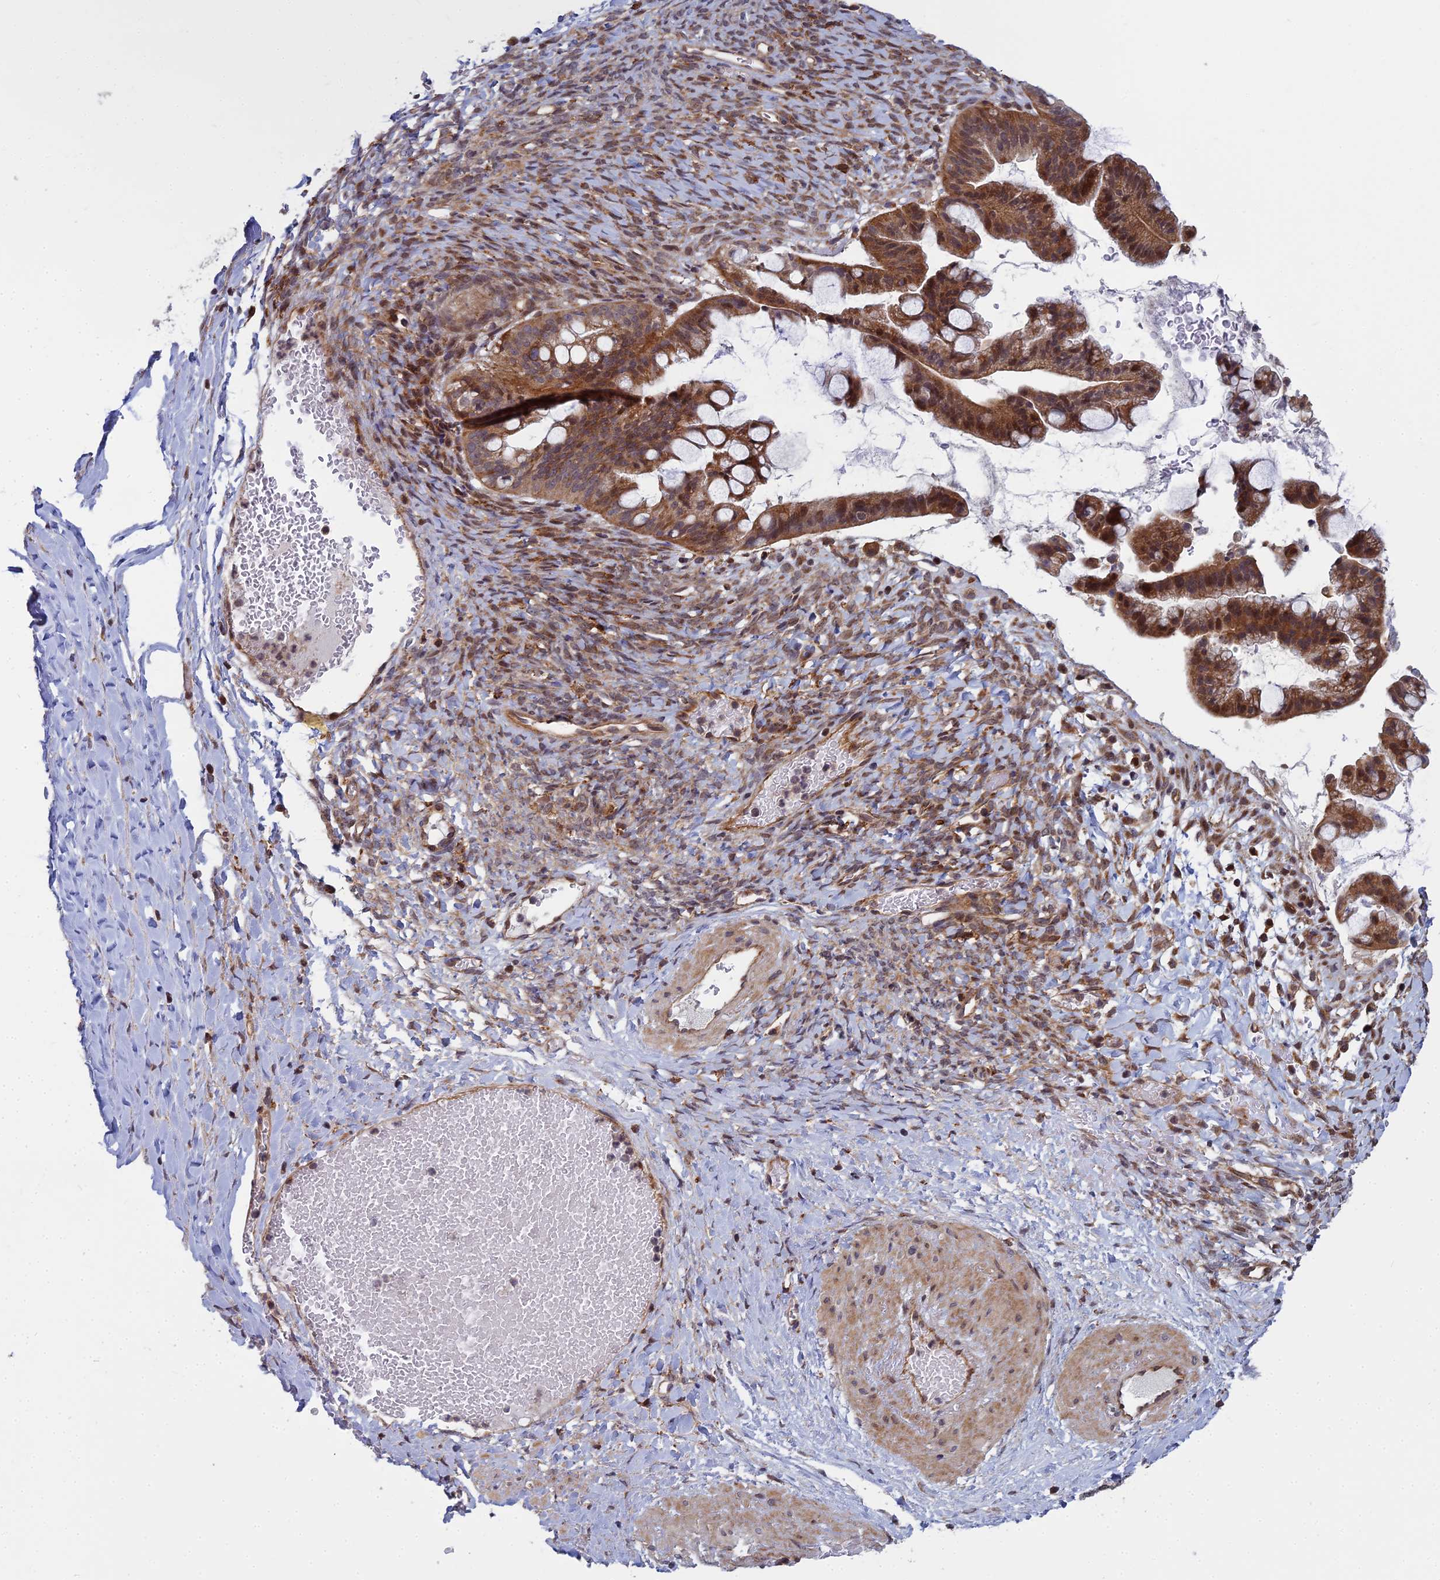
{"staining": {"intensity": "strong", "quantity": ">75%", "location": "cytoplasmic/membranous,nuclear"}, "tissue": "ovarian cancer", "cell_type": "Tumor cells", "image_type": "cancer", "snomed": [{"axis": "morphology", "description": "Cystadenocarcinoma, mucinous, NOS"}, {"axis": "topography", "description": "Ovary"}], "caption": "Ovarian cancer stained with a protein marker reveals strong staining in tumor cells.", "gene": "COMMD2", "patient": {"sex": "female", "age": 73}}